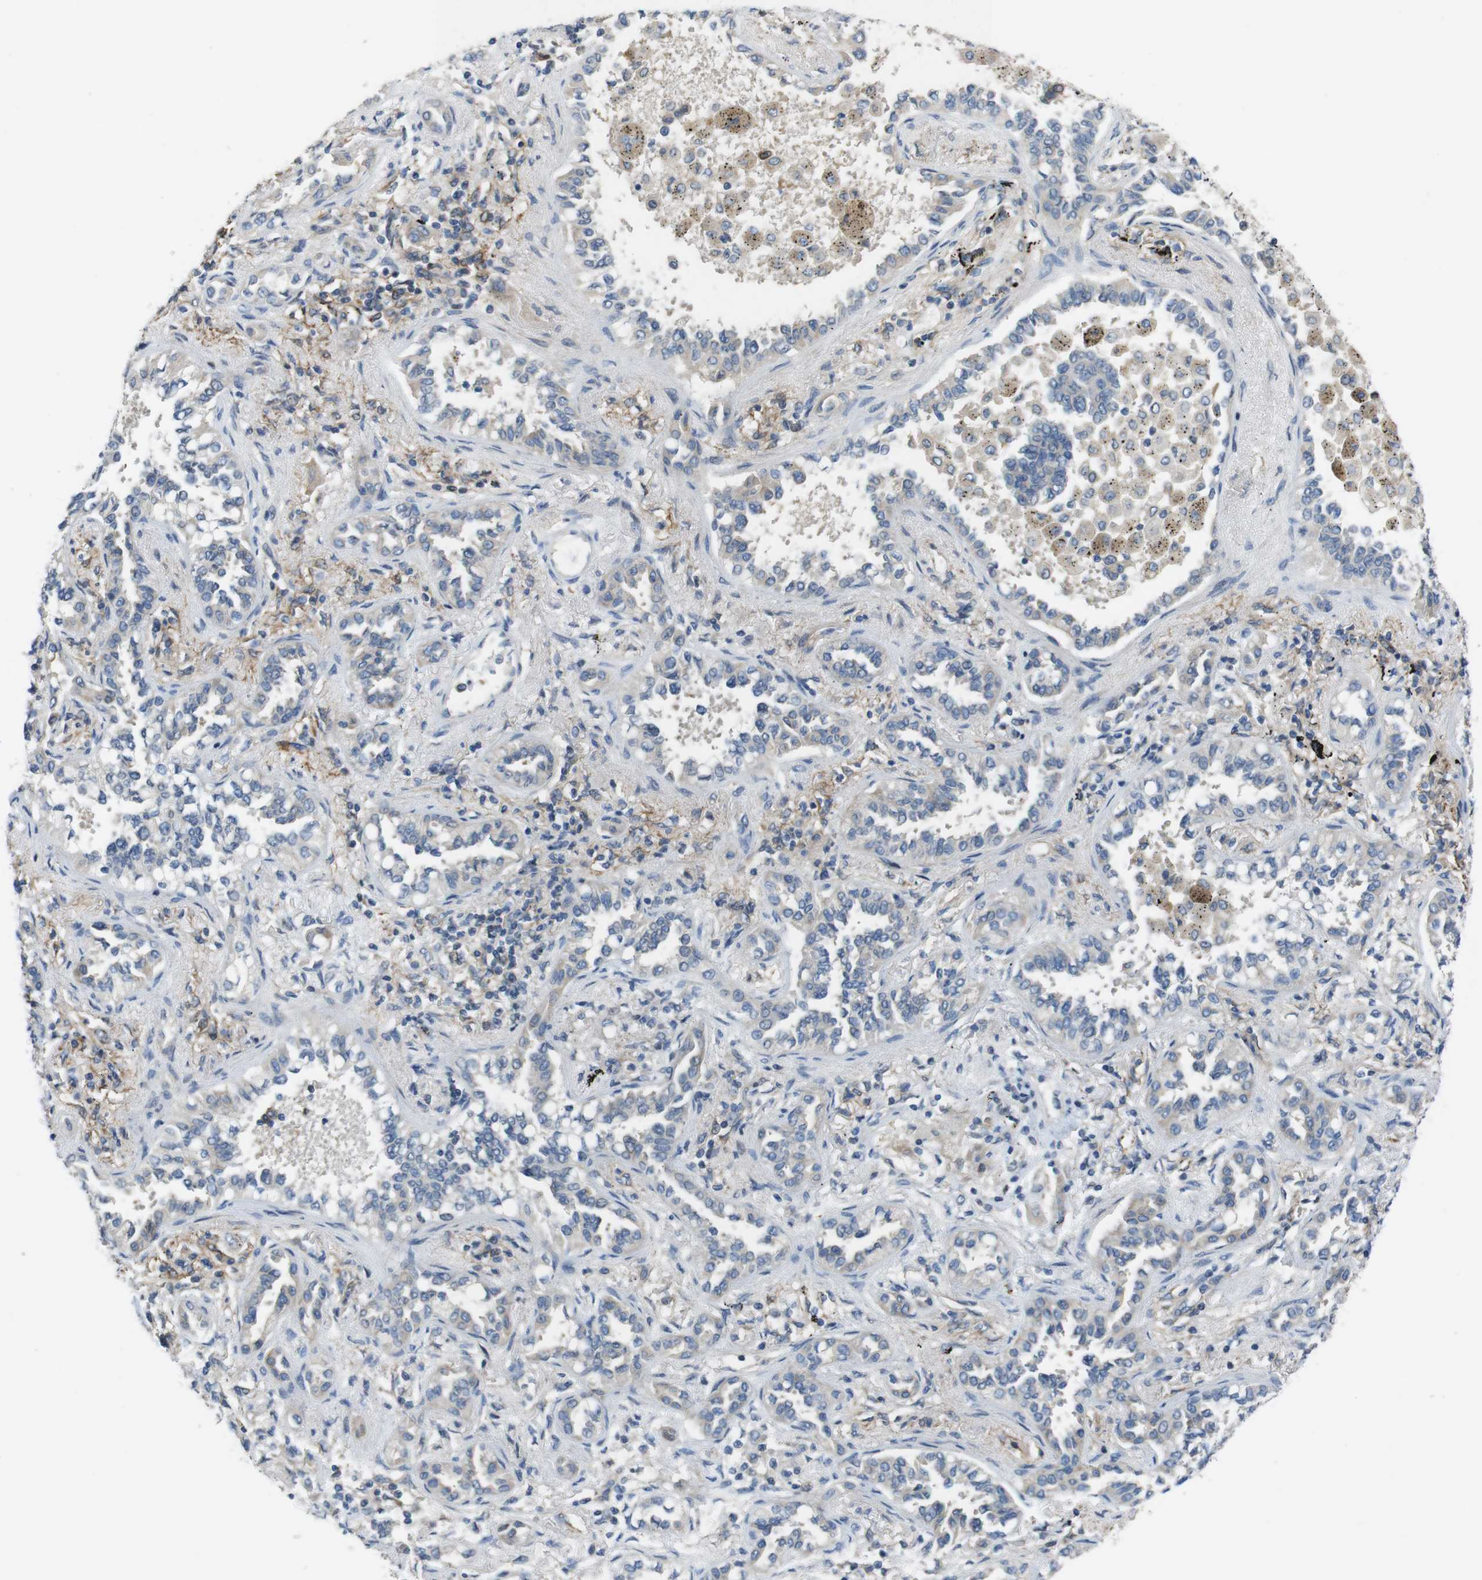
{"staining": {"intensity": "negative", "quantity": "none", "location": "none"}, "tissue": "lung cancer", "cell_type": "Tumor cells", "image_type": "cancer", "snomed": [{"axis": "morphology", "description": "Normal tissue, NOS"}, {"axis": "morphology", "description": "Adenocarcinoma, NOS"}, {"axis": "topography", "description": "Lung"}], "caption": "IHC image of human lung cancer stained for a protein (brown), which displays no staining in tumor cells.", "gene": "PCDH10", "patient": {"sex": "male", "age": 59}}